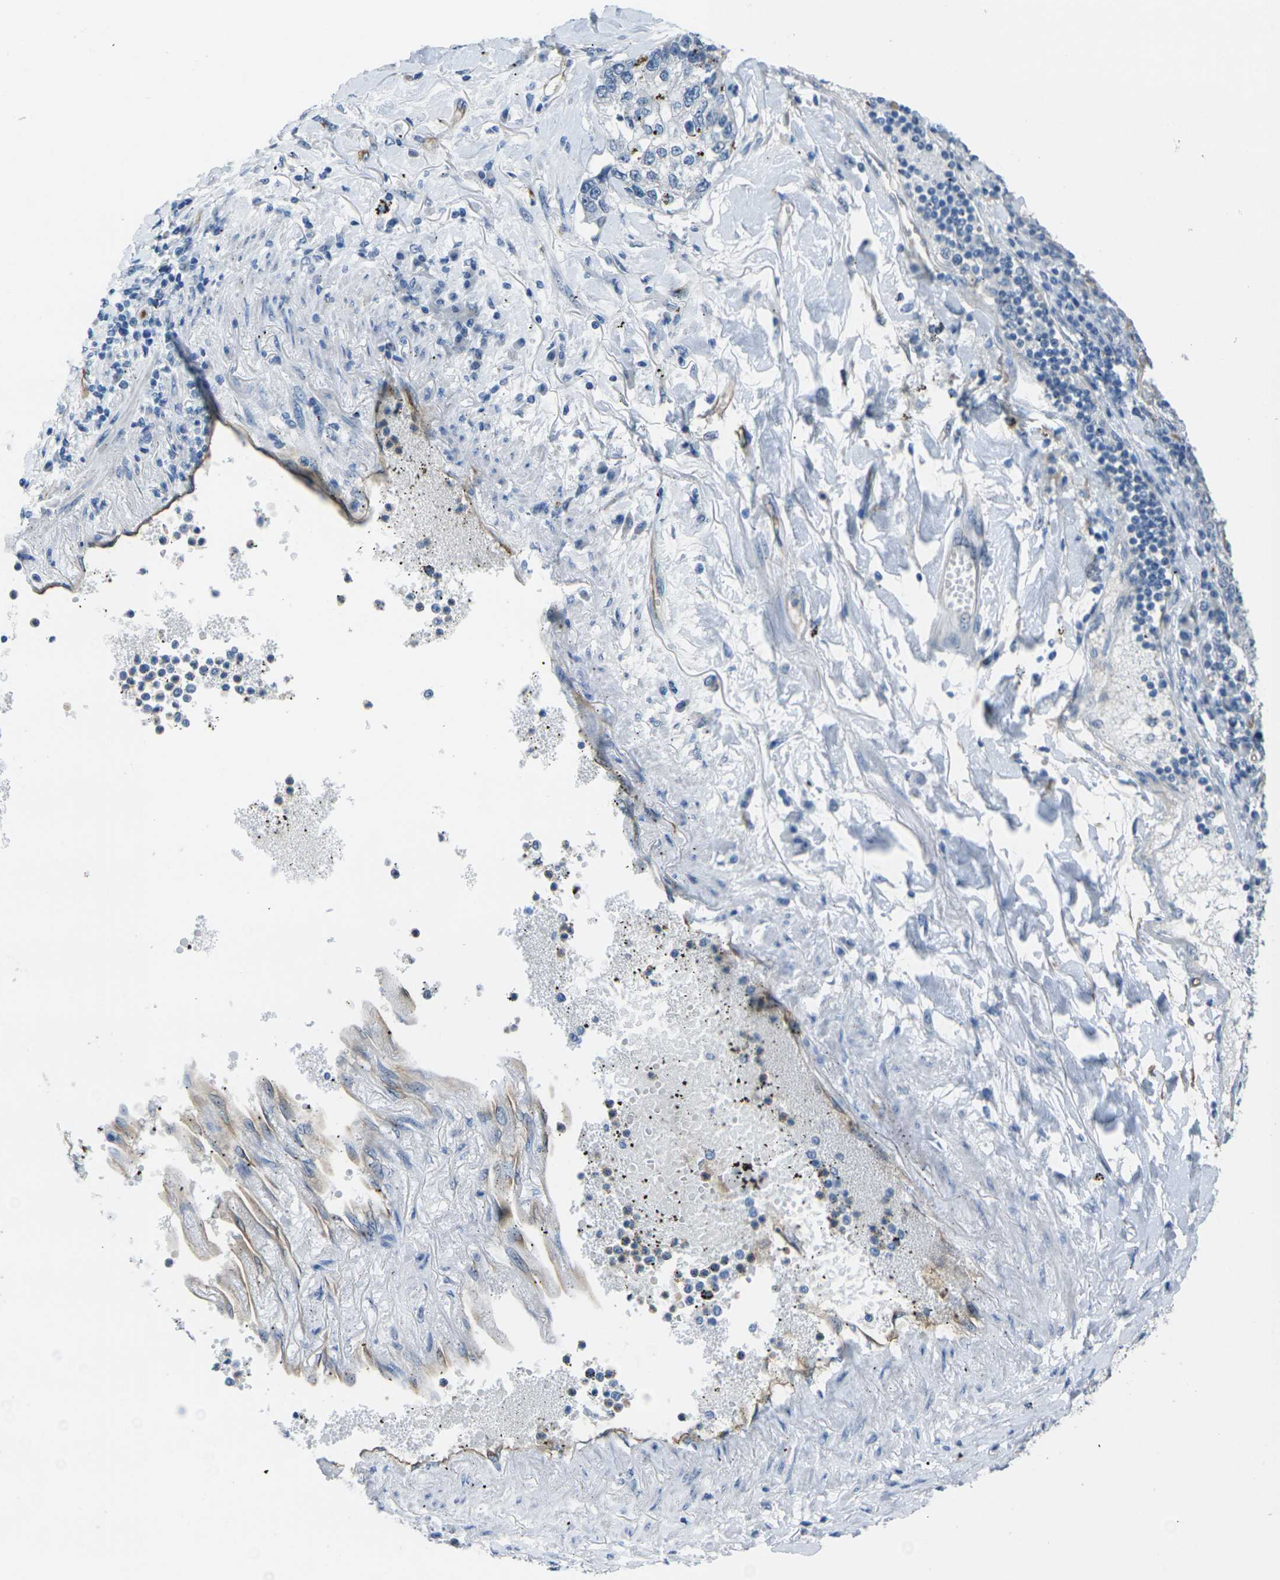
{"staining": {"intensity": "negative", "quantity": "none", "location": "none"}, "tissue": "lung cancer", "cell_type": "Tumor cells", "image_type": "cancer", "snomed": [{"axis": "morphology", "description": "Adenocarcinoma, NOS"}, {"axis": "topography", "description": "Lung"}], "caption": "The histopathology image demonstrates no staining of tumor cells in lung cancer. (Brightfield microscopy of DAB (3,3'-diaminobenzidine) immunohistochemistry (IHC) at high magnification).", "gene": "HSPA12B", "patient": {"sex": "male", "age": 49}}